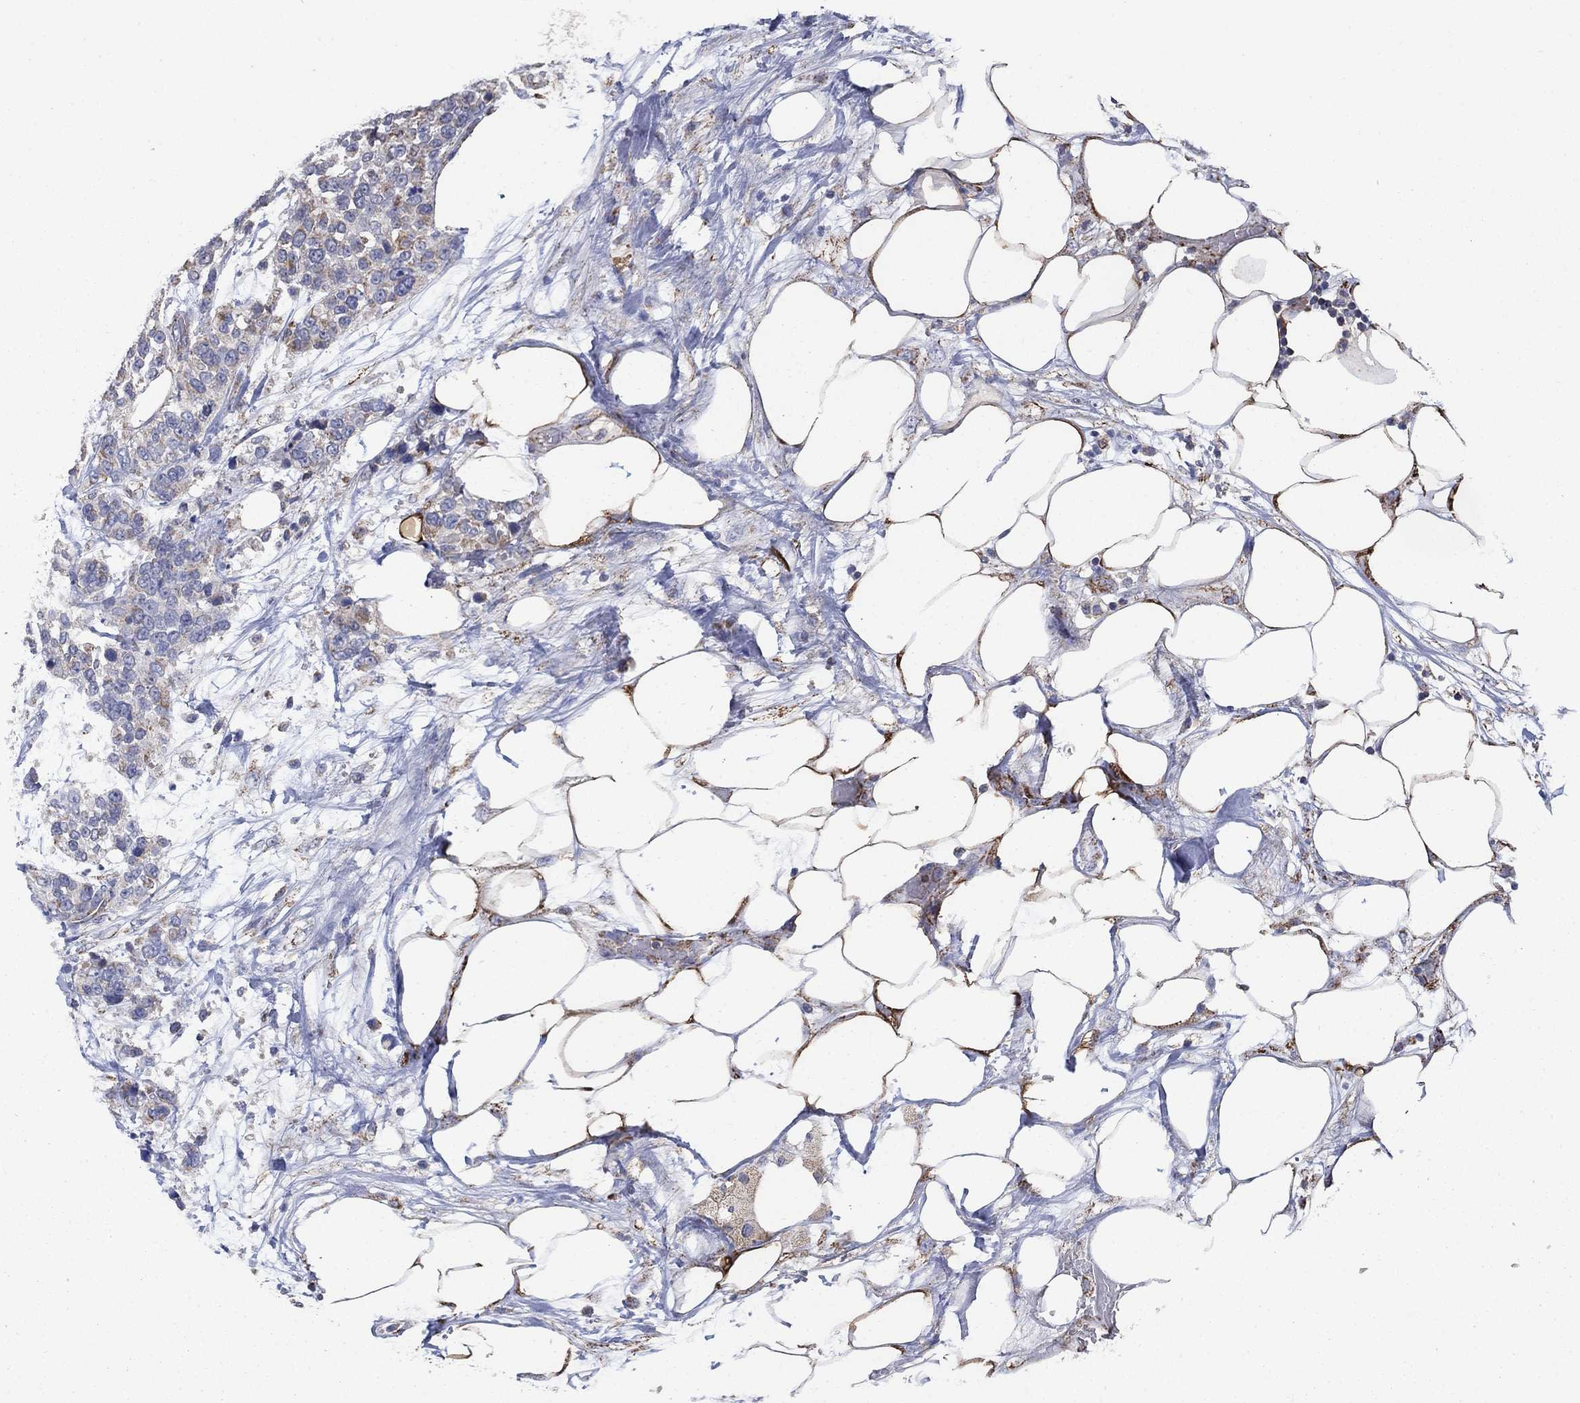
{"staining": {"intensity": "weak", "quantity": "25%-75%", "location": "cytoplasmic/membranous"}, "tissue": "urothelial cancer", "cell_type": "Tumor cells", "image_type": "cancer", "snomed": [{"axis": "morphology", "description": "Urothelial carcinoma, High grade"}, {"axis": "topography", "description": "Urinary bladder"}], "caption": "Immunohistochemical staining of high-grade urothelial carcinoma displays low levels of weak cytoplasmic/membranous staining in approximately 25%-75% of tumor cells.", "gene": "PNPLA2", "patient": {"sex": "male", "age": 77}}